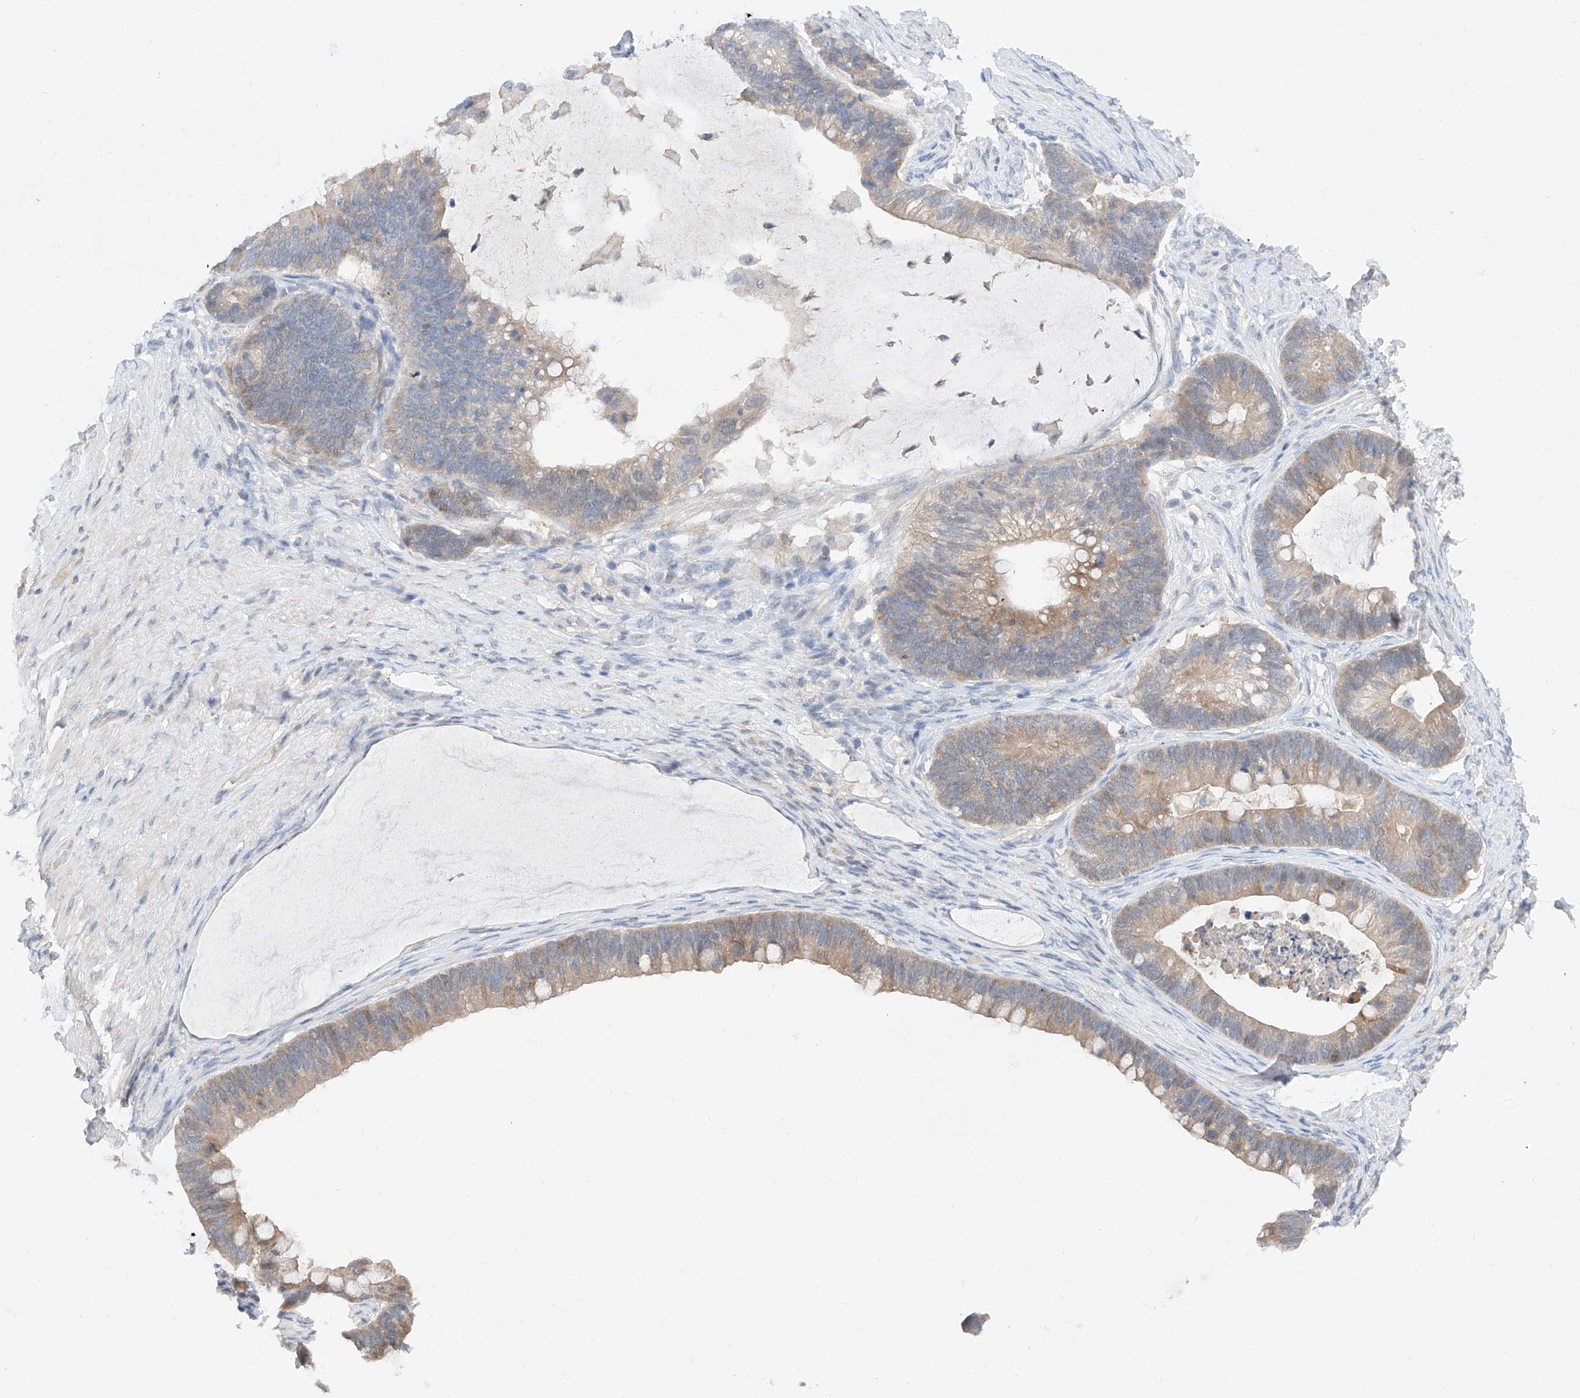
{"staining": {"intensity": "weak", "quantity": ">75%", "location": "cytoplasmic/membranous"}, "tissue": "ovarian cancer", "cell_type": "Tumor cells", "image_type": "cancer", "snomed": [{"axis": "morphology", "description": "Cystadenocarcinoma, mucinous, NOS"}, {"axis": "topography", "description": "Ovary"}], "caption": "A brown stain shows weak cytoplasmic/membranous expression of a protein in ovarian mucinous cystadenocarcinoma tumor cells. Using DAB (brown) and hematoxylin (blue) stains, captured at high magnification using brightfield microscopy.", "gene": "FUCA2", "patient": {"sex": "female", "age": 61}}